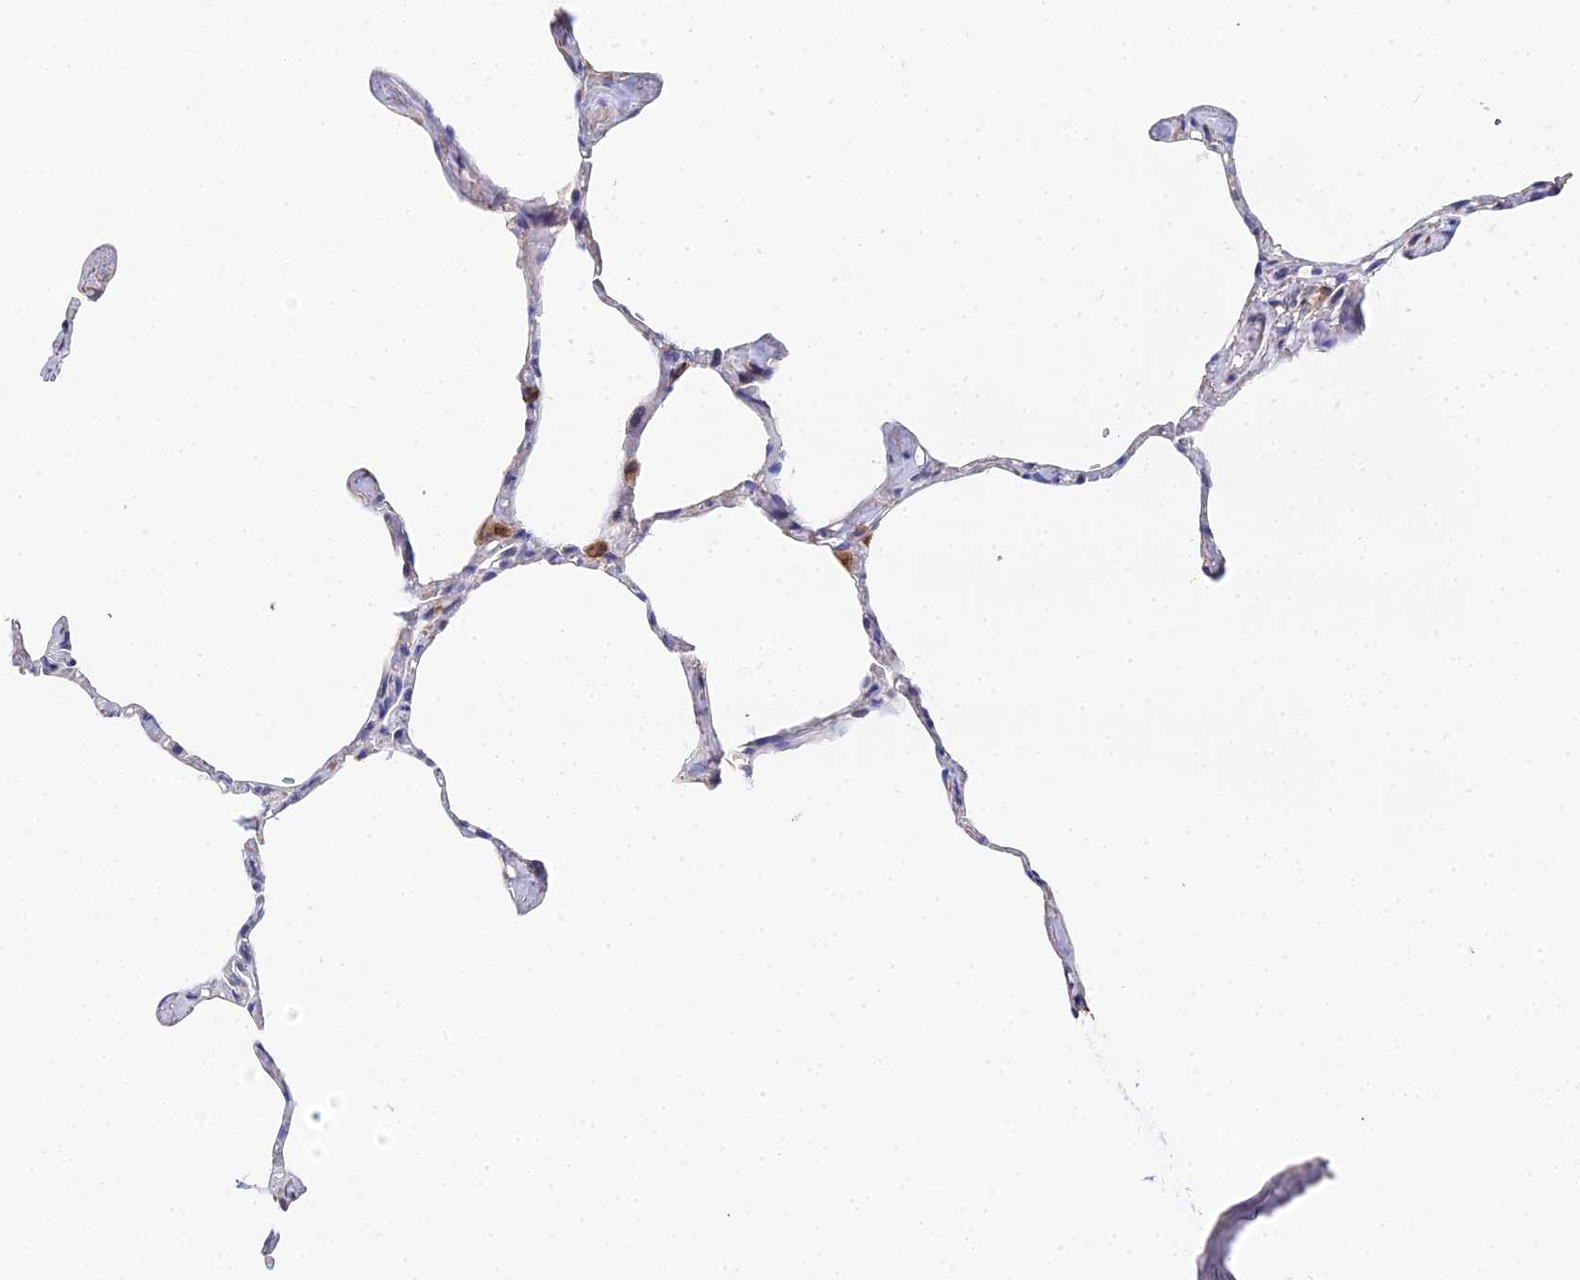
{"staining": {"intensity": "negative", "quantity": "none", "location": "none"}, "tissue": "lung", "cell_type": "Alveolar cells", "image_type": "normal", "snomed": [{"axis": "morphology", "description": "Normal tissue, NOS"}, {"axis": "topography", "description": "Lung"}], "caption": "This image is of benign lung stained with immunohistochemistry to label a protein in brown with the nuclei are counter-stained blue. There is no staining in alveolar cells.", "gene": "ENSG00000268674", "patient": {"sex": "male", "age": 65}}